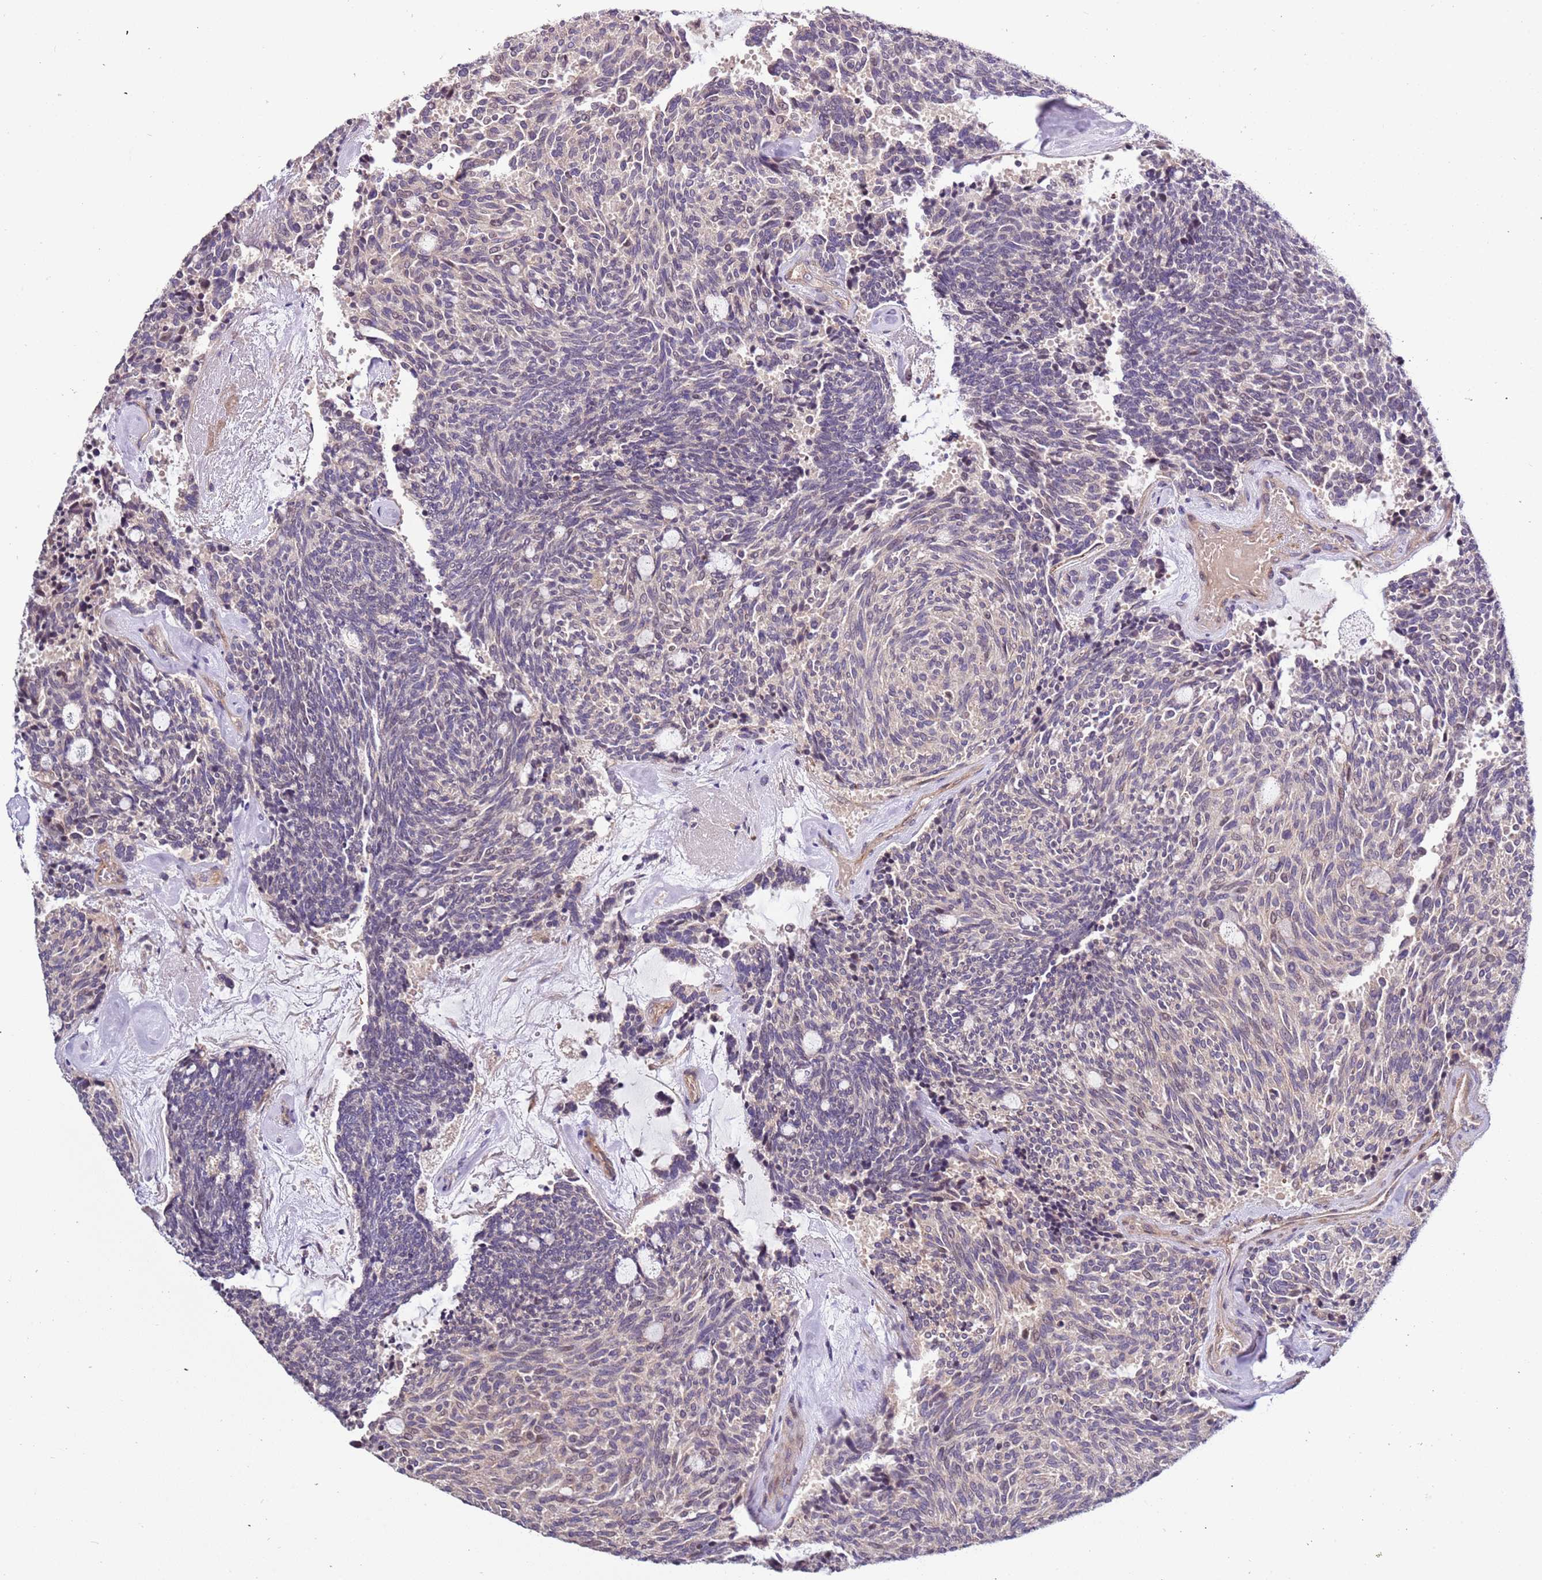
{"staining": {"intensity": "negative", "quantity": "none", "location": "none"}, "tissue": "carcinoid", "cell_type": "Tumor cells", "image_type": "cancer", "snomed": [{"axis": "morphology", "description": "Carcinoid, malignant, NOS"}, {"axis": "topography", "description": "Pancreas"}], "caption": "There is no significant positivity in tumor cells of carcinoid (malignant). (Stains: DAB immunohistochemistry with hematoxylin counter stain, Microscopy: brightfield microscopy at high magnification).", "gene": "LAMB4", "patient": {"sex": "female", "age": 54}}